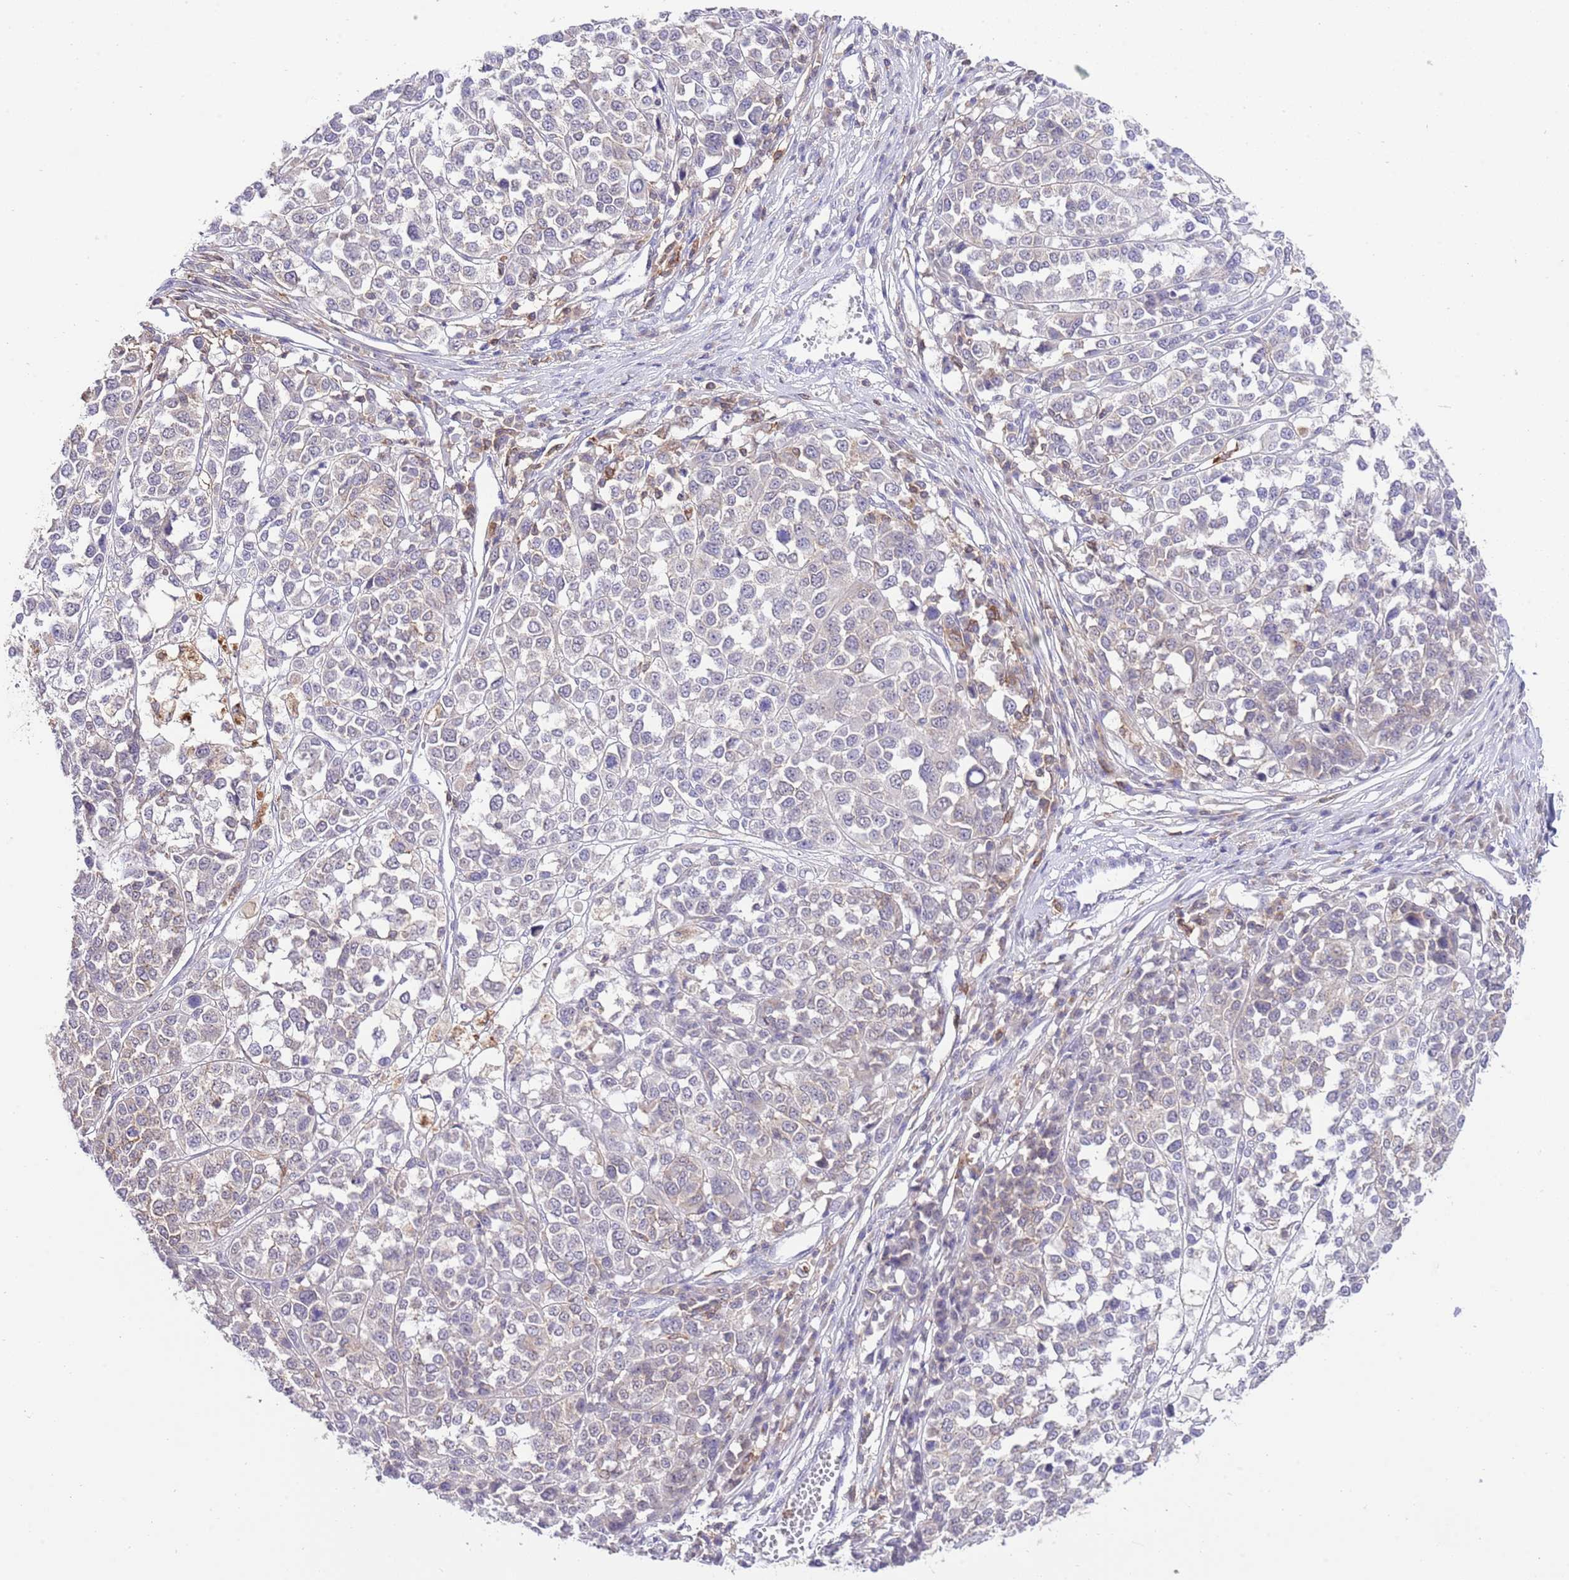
{"staining": {"intensity": "negative", "quantity": "none", "location": "none"}, "tissue": "melanoma", "cell_type": "Tumor cells", "image_type": "cancer", "snomed": [{"axis": "morphology", "description": "Malignant melanoma, Metastatic site"}, {"axis": "topography", "description": "Lymph node"}], "caption": "A high-resolution photomicrograph shows IHC staining of malignant melanoma (metastatic site), which exhibits no significant staining in tumor cells.", "gene": "EFHD1", "patient": {"sex": "male", "age": 44}}